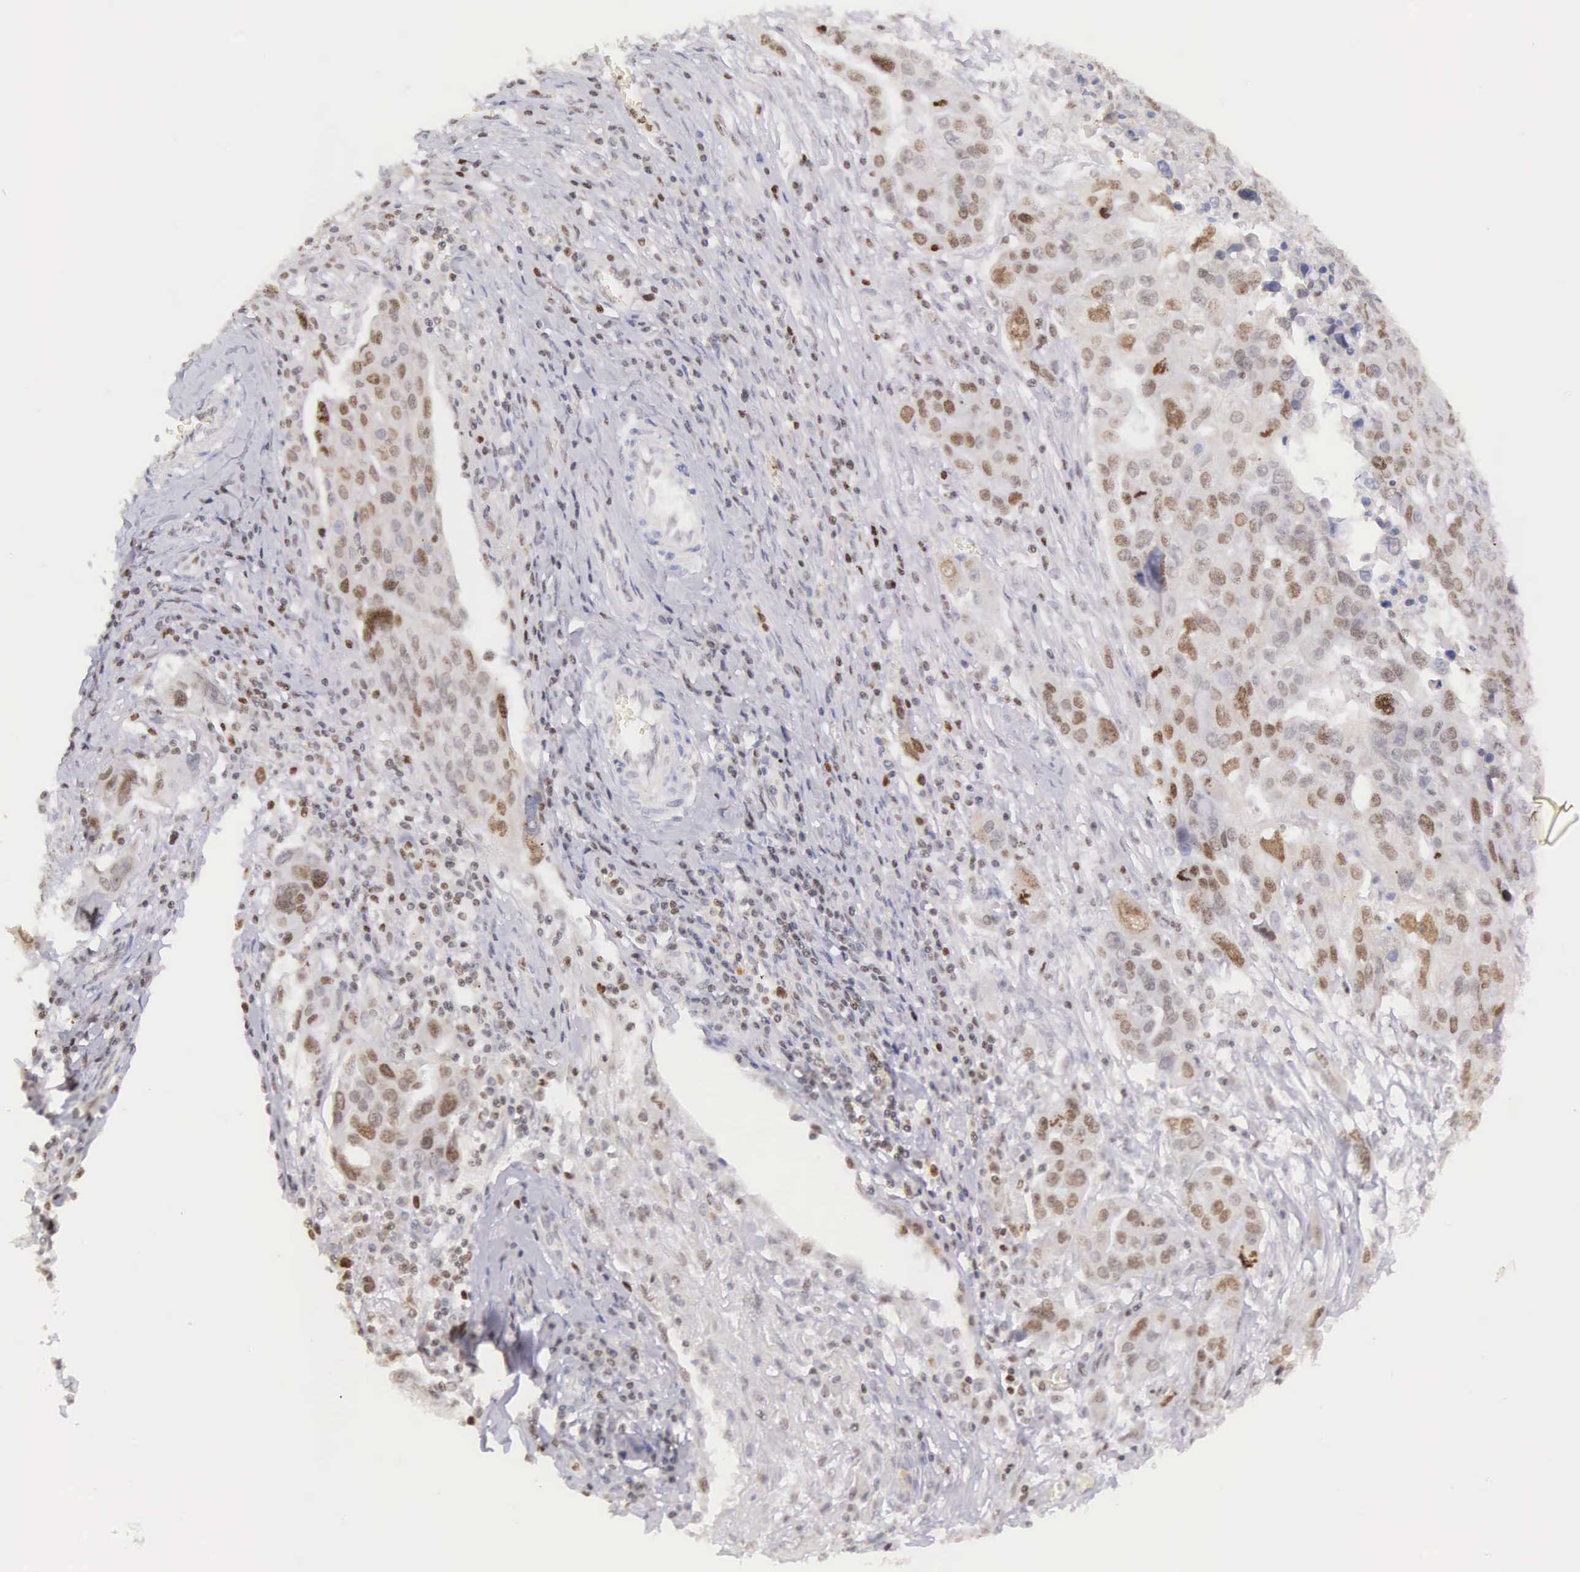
{"staining": {"intensity": "moderate", "quantity": "25%-75%", "location": "nuclear"}, "tissue": "ovarian cancer", "cell_type": "Tumor cells", "image_type": "cancer", "snomed": [{"axis": "morphology", "description": "Carcinoma, endometroid"}, {"axis": "topography", "description": "Ovary"}], "caption": "Immunohistochemistry (IHC) photomicrograph of neoplastic tissue: ovarian endometroid carcinoma stained using immunohistochemistry demonstrates medium levels of moderate protein expression localized specifically in the nuclear of tumor cells, appearing as a nuclear brown color.", "gene": "VRK1", "patient": {"sex": "female", "age": 75}}